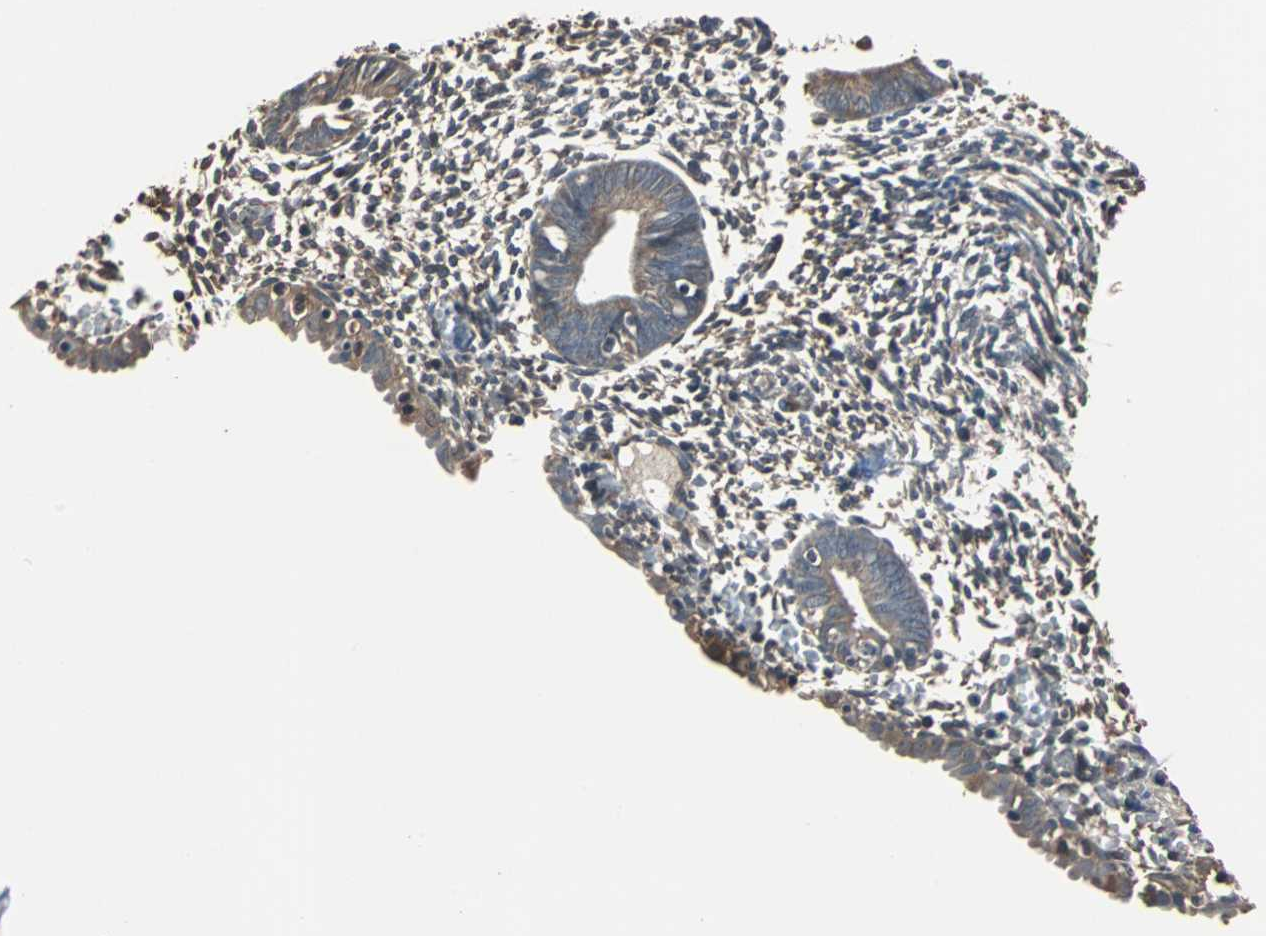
{"staining": {"intensity": "weak", "quantity": ">75%", "location": "cytoplasmic/membranous"}, "tissue": "endometrium", "cell_type": "Cells in endometrial stroma", "image_type": "normal", "snomed": [{"axis": "morphology", "description": "Normal tissue, NOS"}, {"axis": "morphology", "description": "Atrophy, NOS"}, {"axis": "topography", "description": "Uterus"}, {"axis": "topography", "description": "Endometrium"}], "caption": "This histopathology image reveals immunohistochemistry (IHC) staining of benign human endometrium, with low weak cytoplasmic/membranous expression in about >75% of cells in endometrial stroma.", "gene": "NDRG1", "patient": {"sex": "female", "age": 68}}